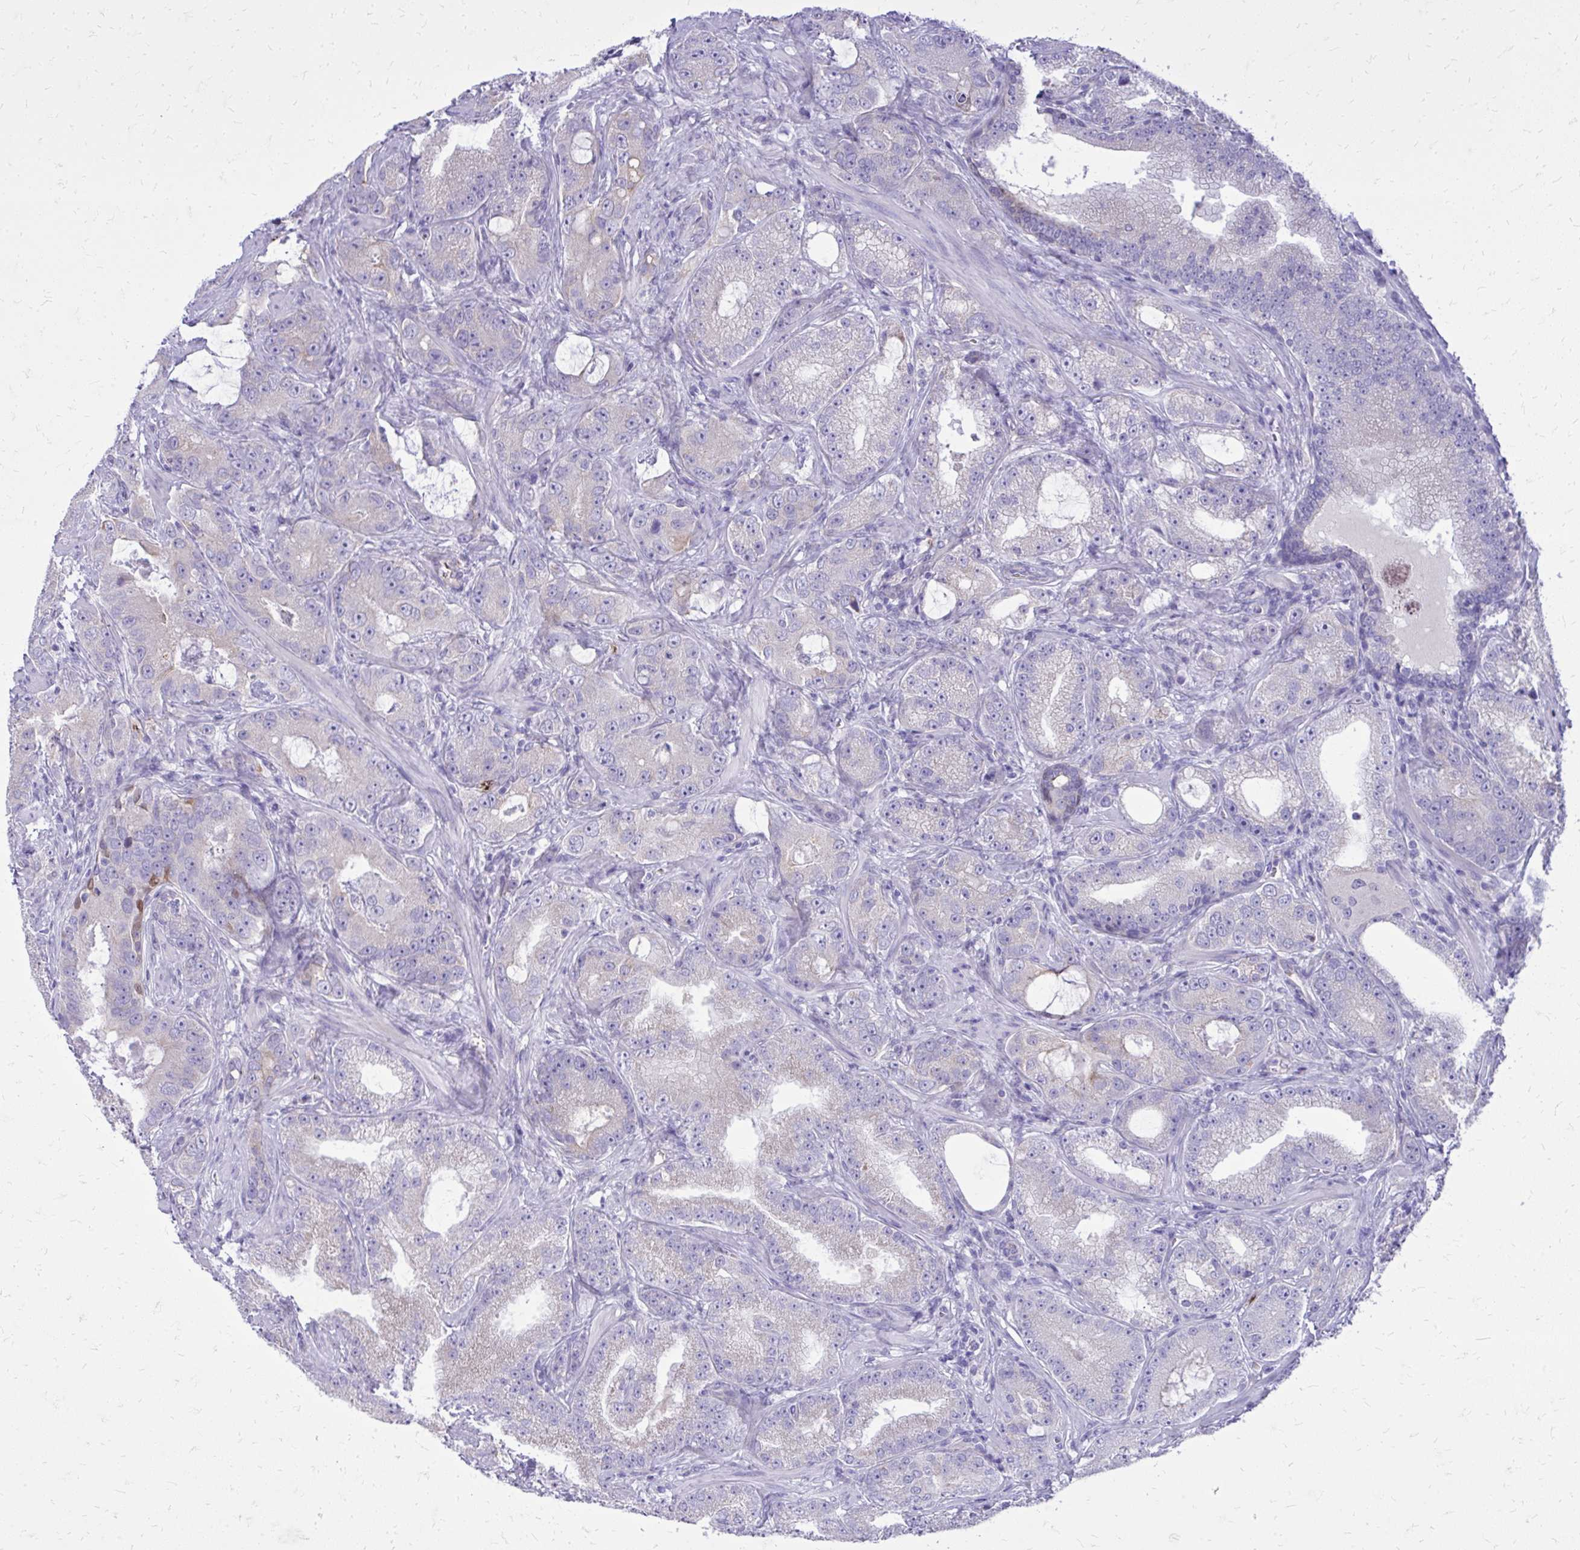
{"staining": {"intensity": "negative", "quantity": "none", "location": "none"}, "tissue": "prostate cancer", "cell_type": "Tumor cells", "image_type": "cancer", "snomed": [{"axis": "morphology", "description": "Adenocarcinoma, High grade"}, {"axis": "topography", "description": "Prostate"}], "caption": "The photomicrograph displays no staining of tumor cells in prostate cancer.", "gene": "NNMT", "patient": {"sex": "male", "age": 65}}